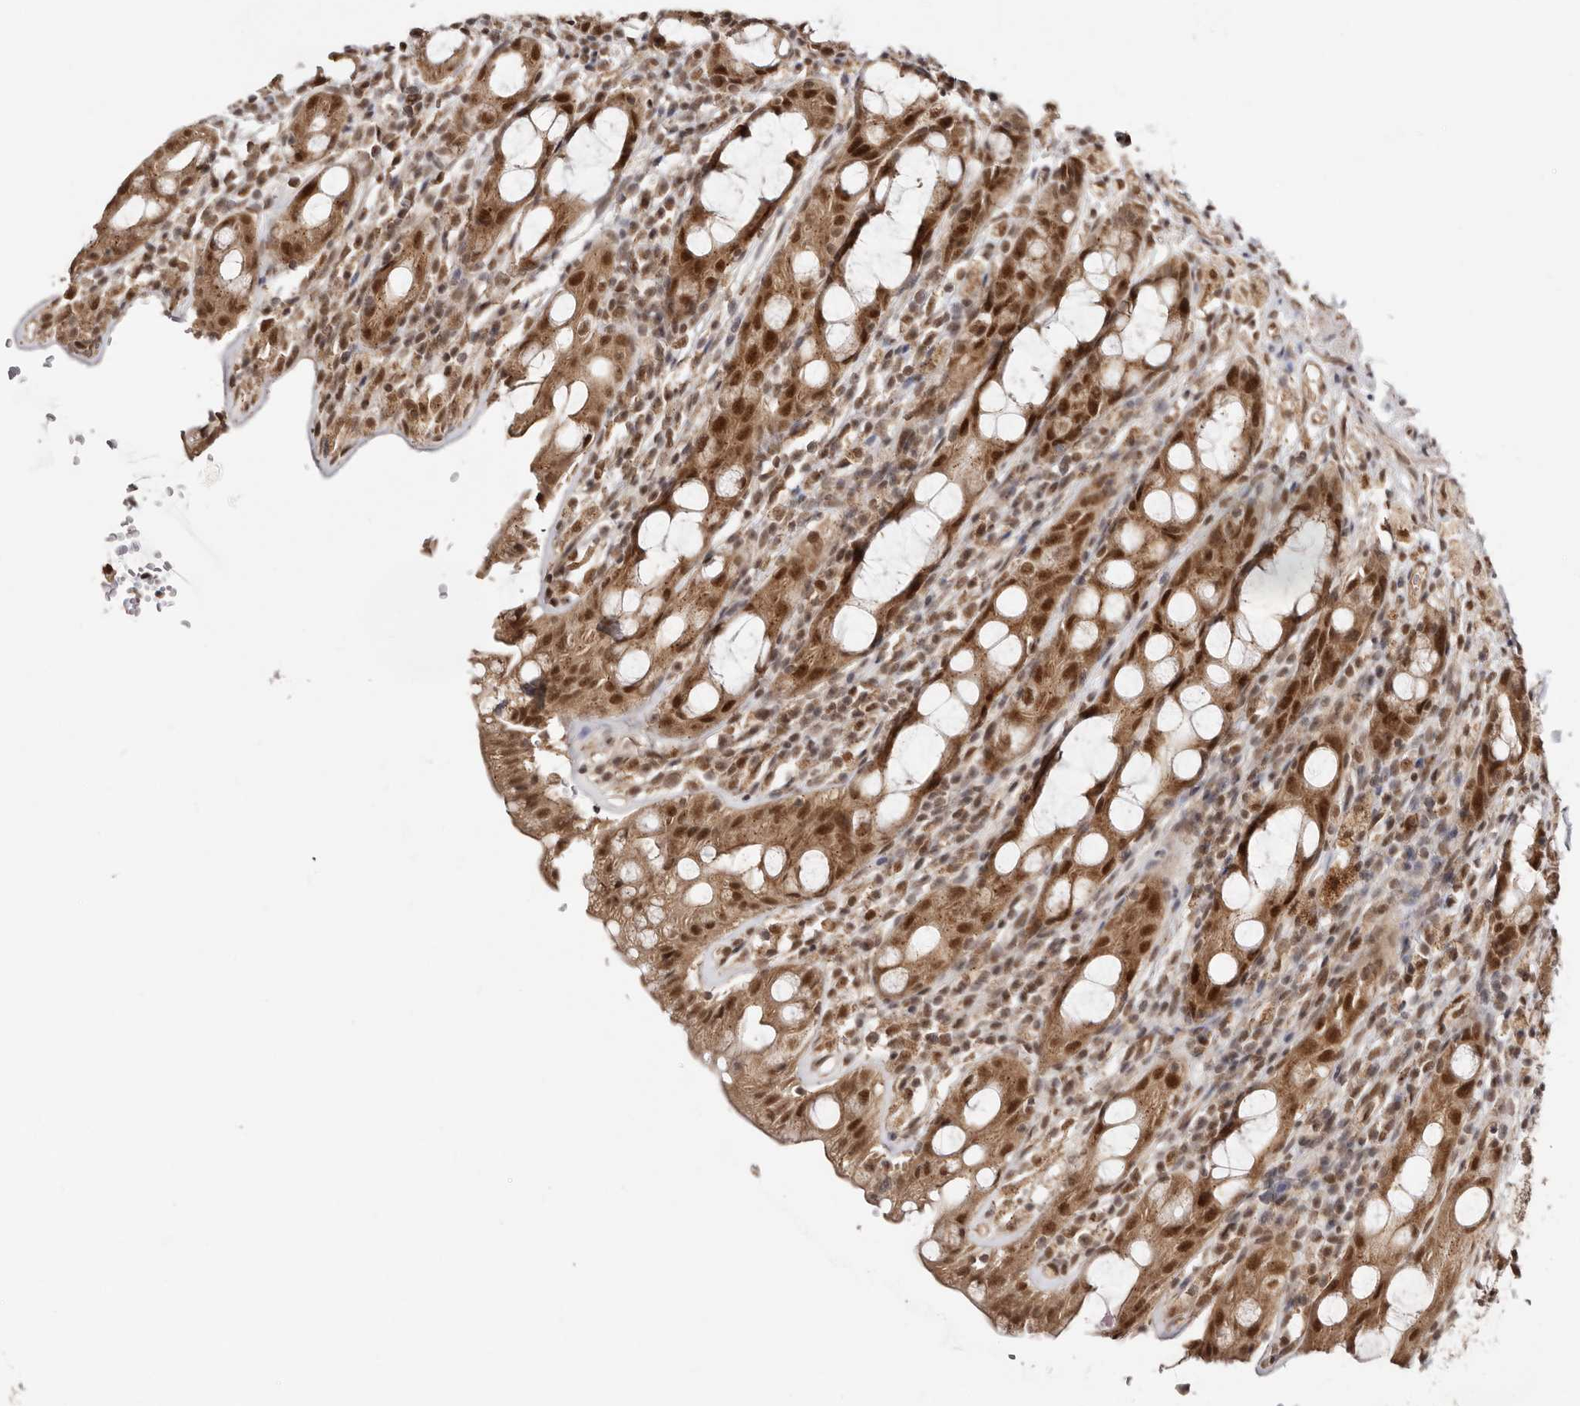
{"staining": {"intensity": "moderate", "quantity": ">75%", "location": "cytoplasmic/membranous,nuclear"}, "tissue": "rectum", "cell_type": "Glandular cells", "image_type": "normal", "snomed": [{"axis": "morphology", "description": "Normal tissue, NOS"}, {"axis": "topography", "description": "Rectum"}], "caption": "An immunohistochemistry micrograph of unremarkable tissue is shown. Protein staining in brown labels moderate cytoplasmic/membranous,nuclear positivity in rectum within glandular cells. The protein of interest is shown in brown color, while the nuclei are stained blue.", "gene": "MED8", "patient": {"sex": "male", "age": 44}}